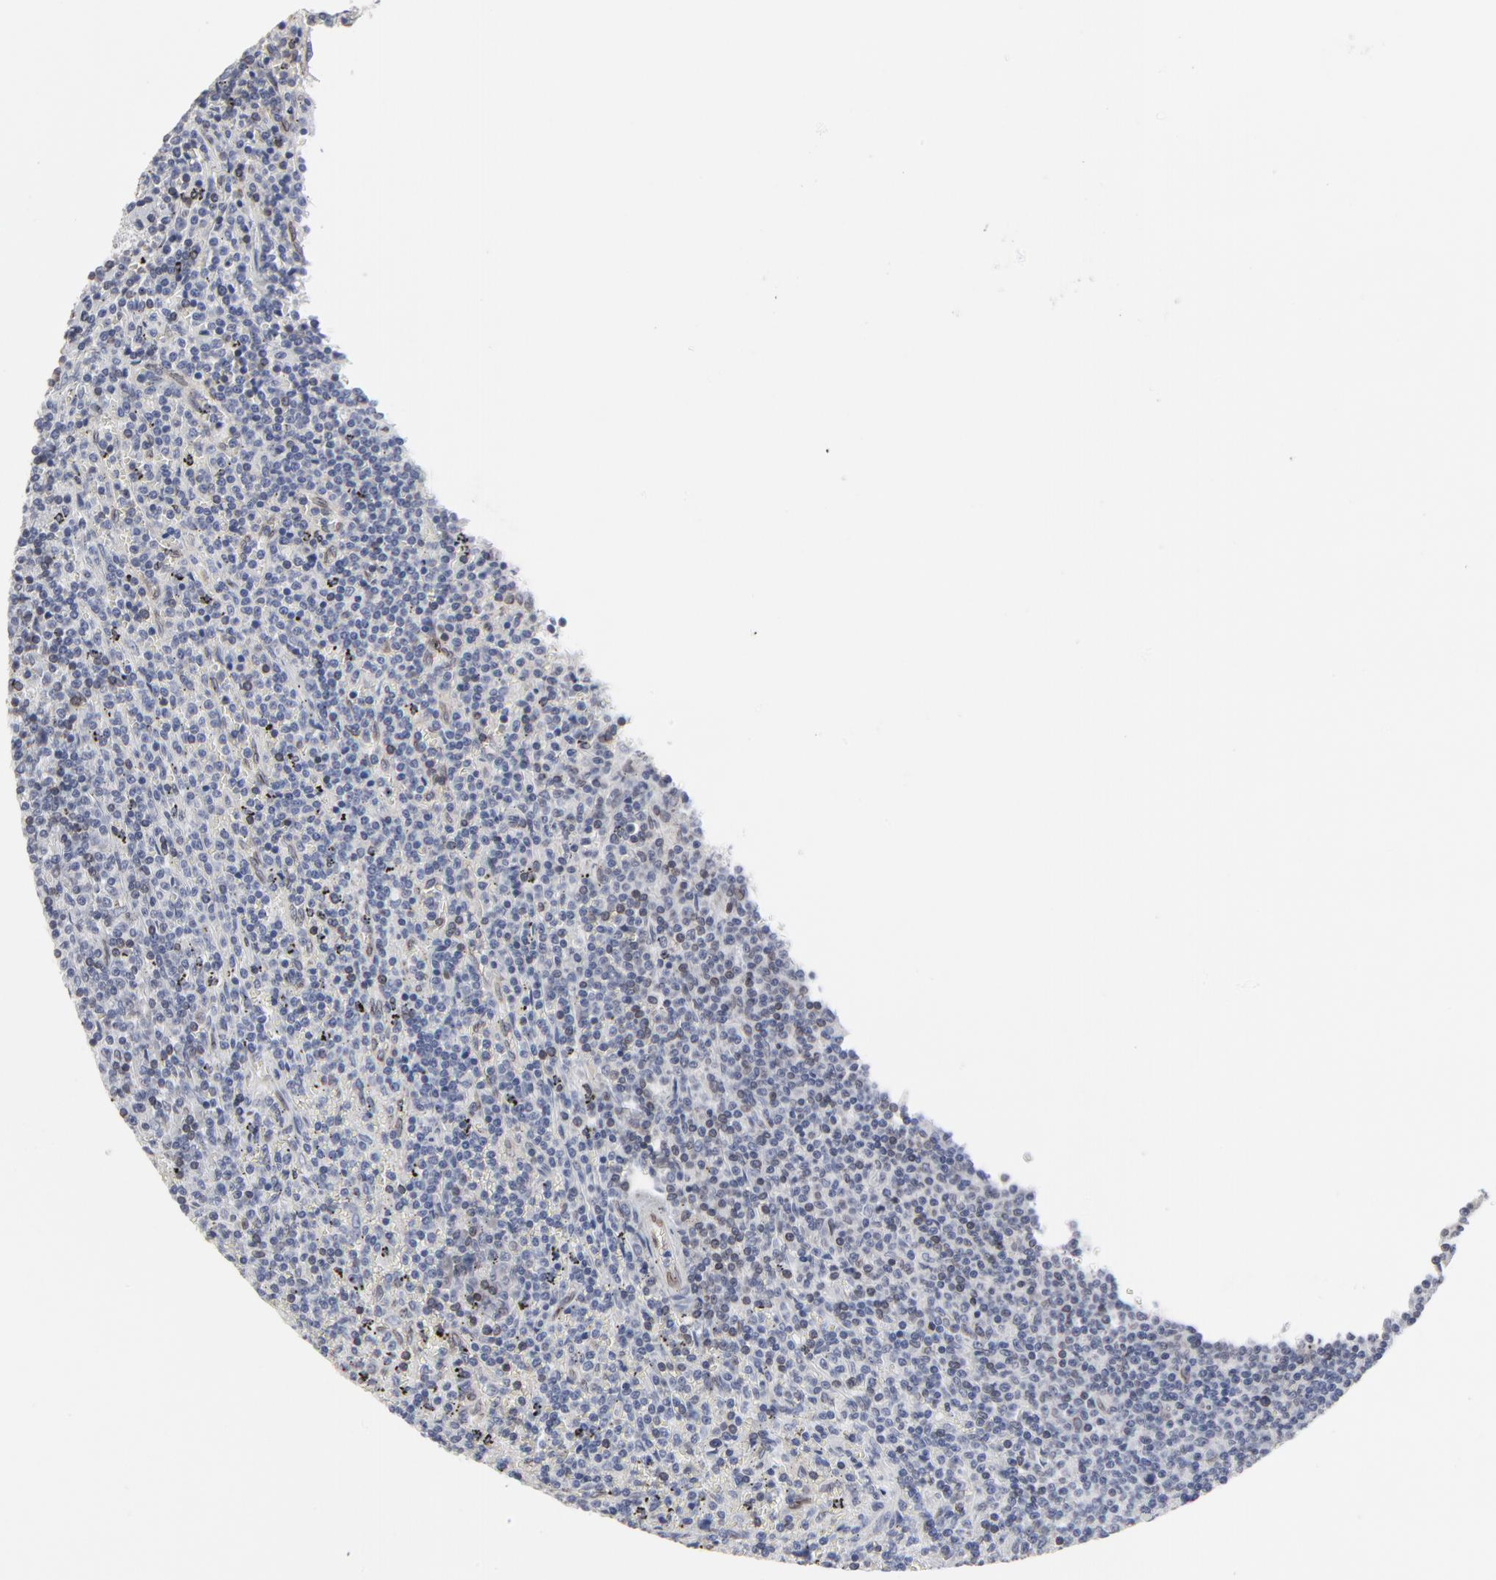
{"staining": {"intensity": "weak", "quantity": "<25%", "location": "cytoplasmic/membranous,nuclear"}, "tissue": "lymphoma", "cell_type": "Tumor cells", "image_type": "cancer", "snomed": [{"axis": "morphology", "description": "Malignant lymphoma, non-Hodgkin's type, Low grade"}, {"axis": "topography", "description": "Spleen"}], "caption": "A photomicrograph of lymphoma stained for a protein demonstrates no brown staining in tumor cells.", "gene": "SYNE2", "patient": {"sex": "female", "age": 50}}